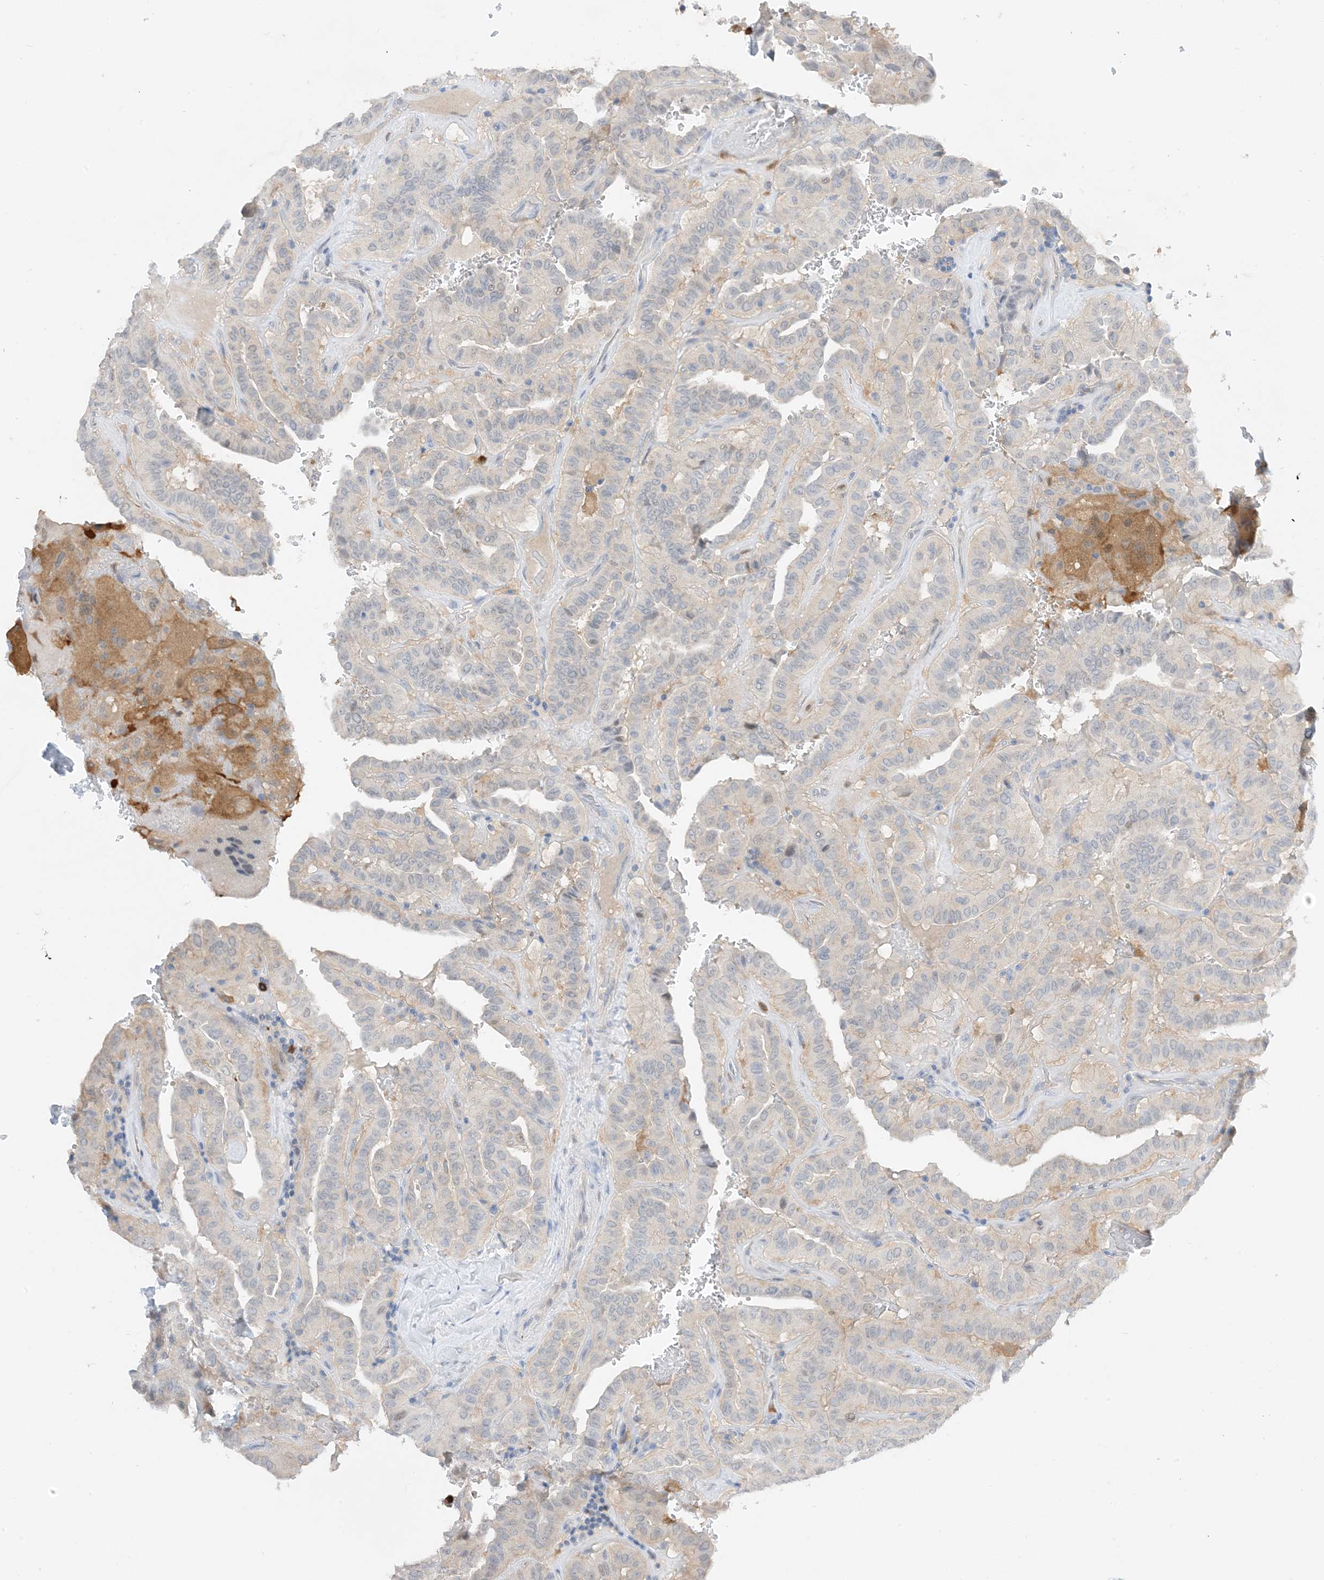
{"staining": {"intensity": "negative", "quantity": "none", "location": "none"}, "tissue": "thyroid cancer", "cell_type": "Tumor cells", "image_type": "cancer", "snomed": [{"axis": "morphology", "description": "Papillary adenocarcinoma, NOS"}, {"axis": "topography", "description": "Thyroid gland"}], "caption": "A micrograph of papillary adenocarcinoma (thyroid) stained for a protein reveals no brown staining in tumor cells.", "gene": "KIFBP", "patient": {"sex": "male", "age": 77}}